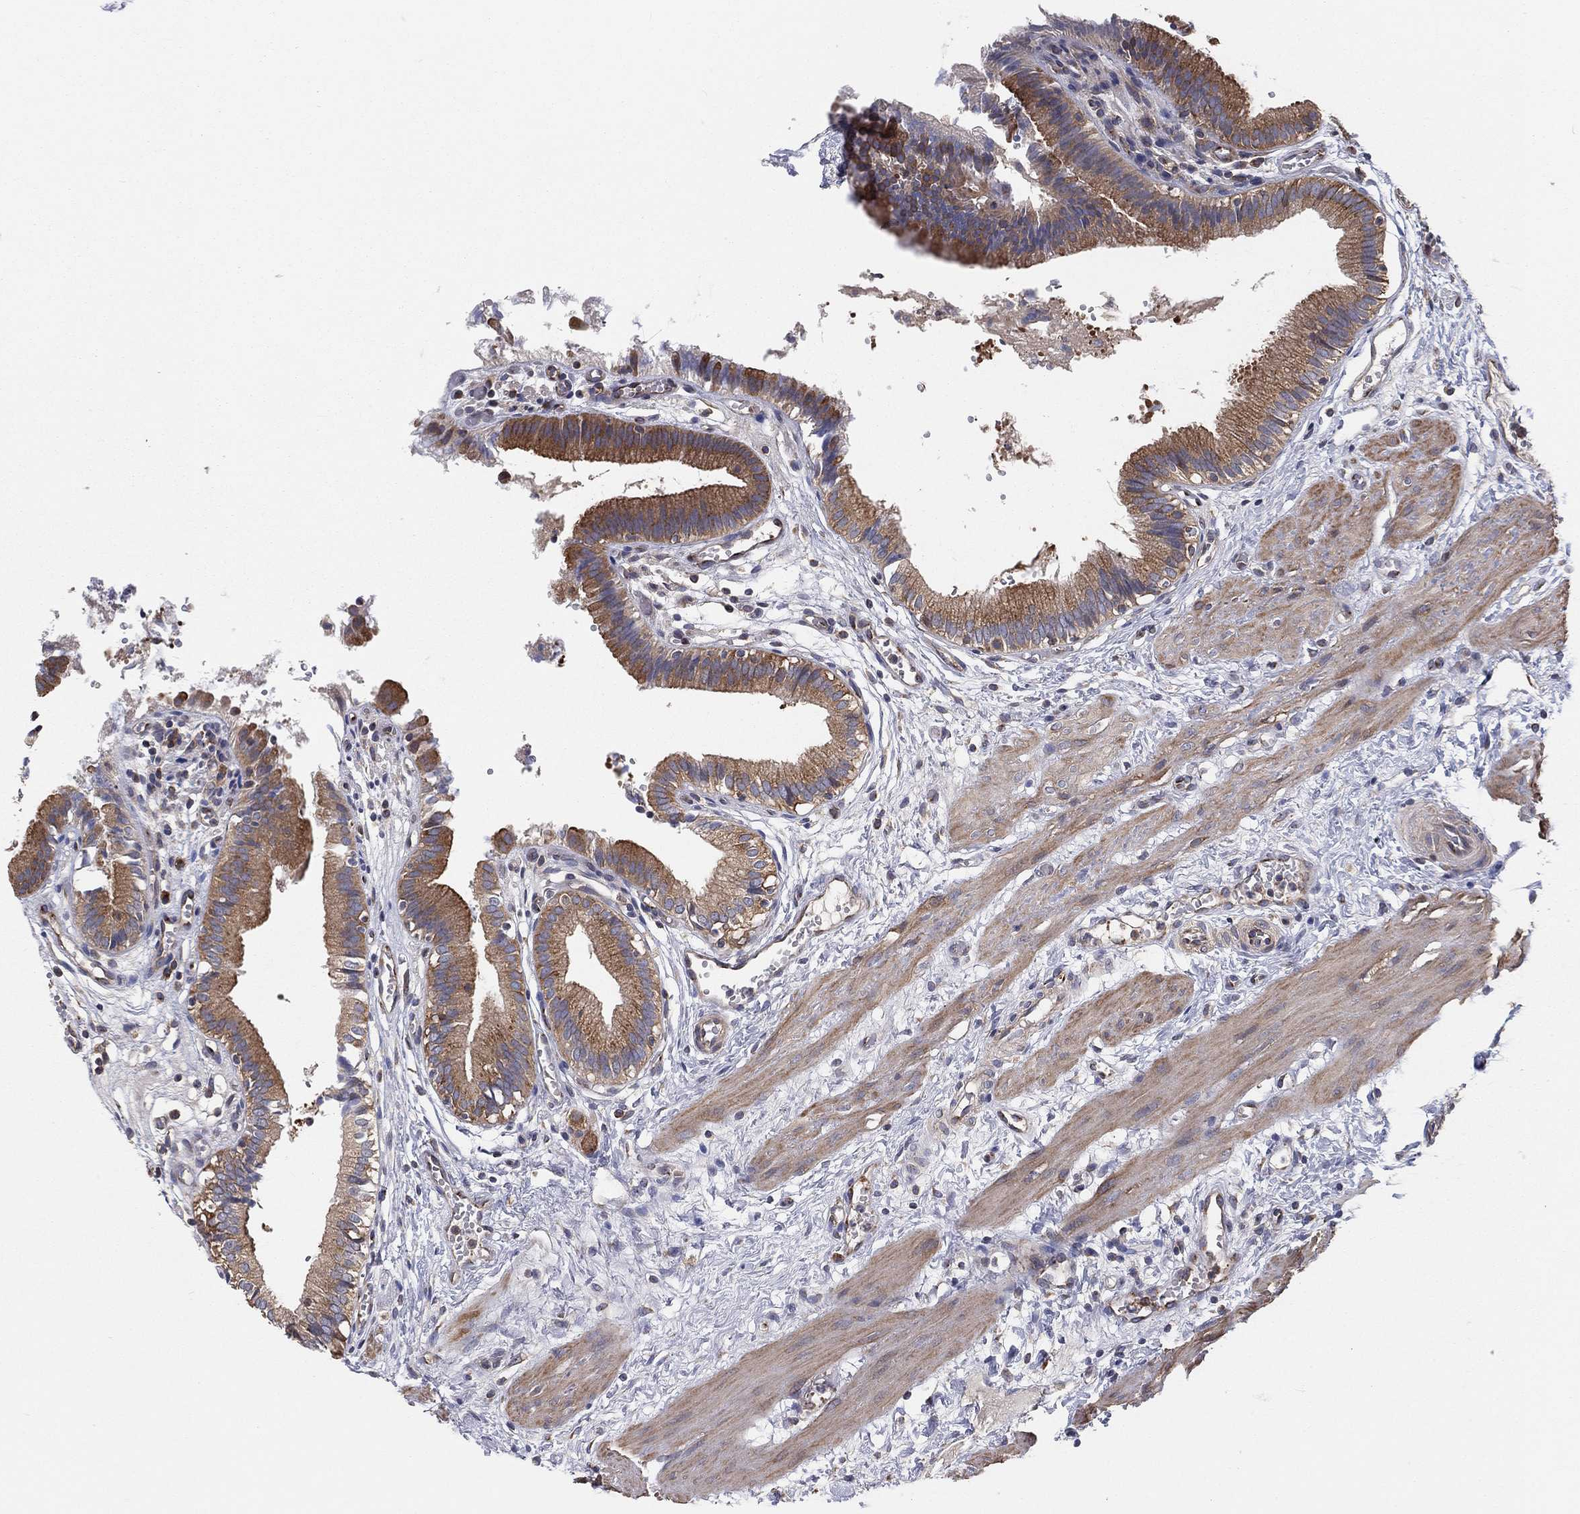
{"staining": {"intensity": "strong", "quantity": "25%-75%", "location": "cytoplasmic/membranous"}, "tissue": "gallbladder", "cell_type": "Glandular cells", "image_type": "normal", "snomed": [{"axis": "morphology", "description": "Normal tissue, NOS"}, {"axis": "topography", "description": "Gallbladder"}], "caption": "Gallbladder was stained to show a protein in brown. There is high levels of strong cytoplasmic/membranous staining in about 25%-75% of glandular cells. Using DAB (brown) and hematoxylin (blue) stains, captured at high magnification using brightfield microscopy.", "gene": "EIF2B5", "patient": {"sex": "female", "age": 24}}